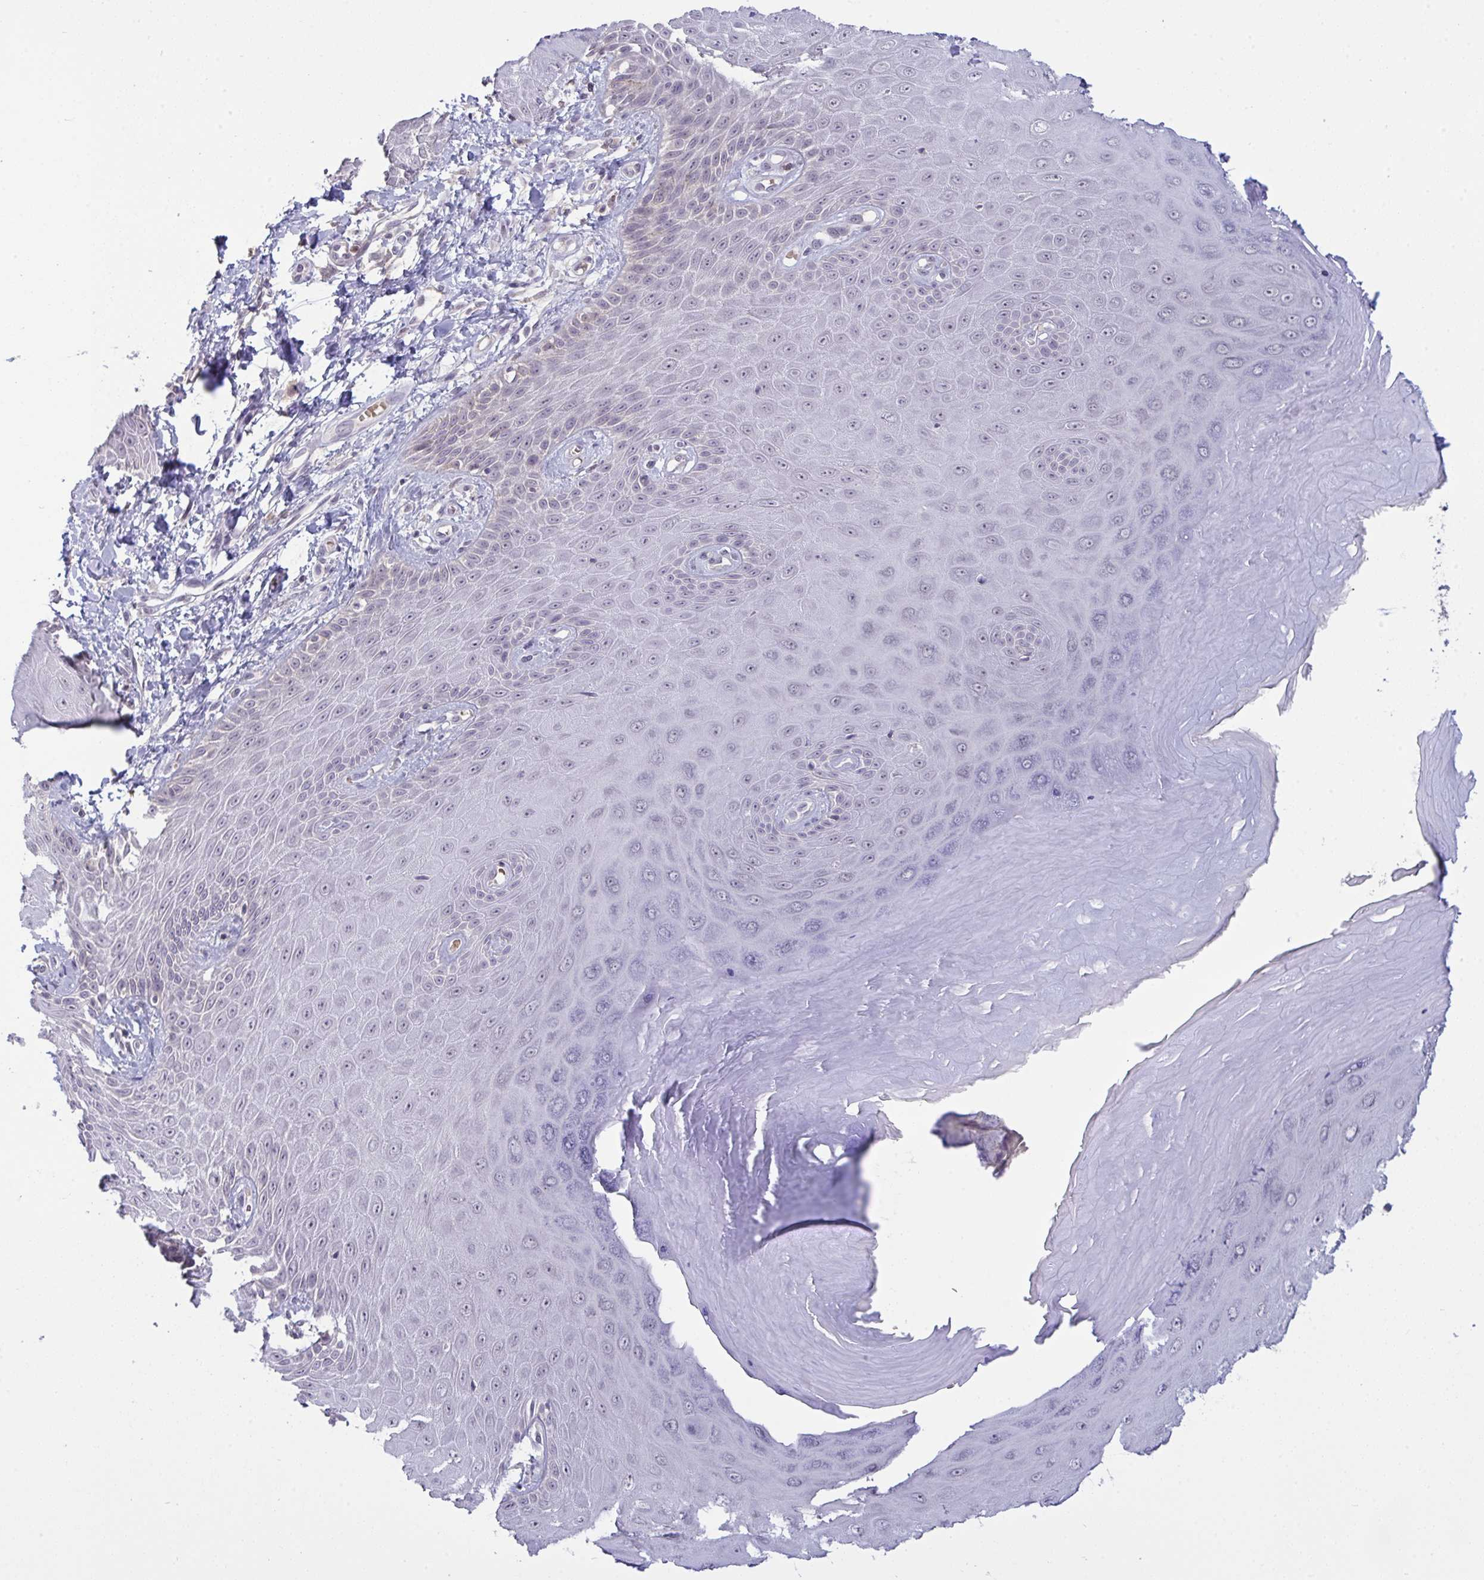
{"staining": {"intensity": "weak", "quantity": "<25%", "location": "cytoplasmic/membranous"}, "tissue": "skin", "cell_type": "Epidermal cells", "image_type": "normal", "snomed": [{"axis": "morphology", "description": "Normal tissue, NOS"}, {"axis": "topography", "description": "Anal"}, {"axis": "topography", "description": "Peripheral nerve tissue"}], "caption": "High power microscopy histopathology image of an immunohistochemistry (IHC) photomicrograph of unremarkable skin, revealing no significant positivity in epidermal cells. (DAB (3,3'-diaminobenzidine) immunohistochemistry with hematoxylin counter stain).", "gene": "ZNF784", "patient": {"sex": "male", "age": 78}}